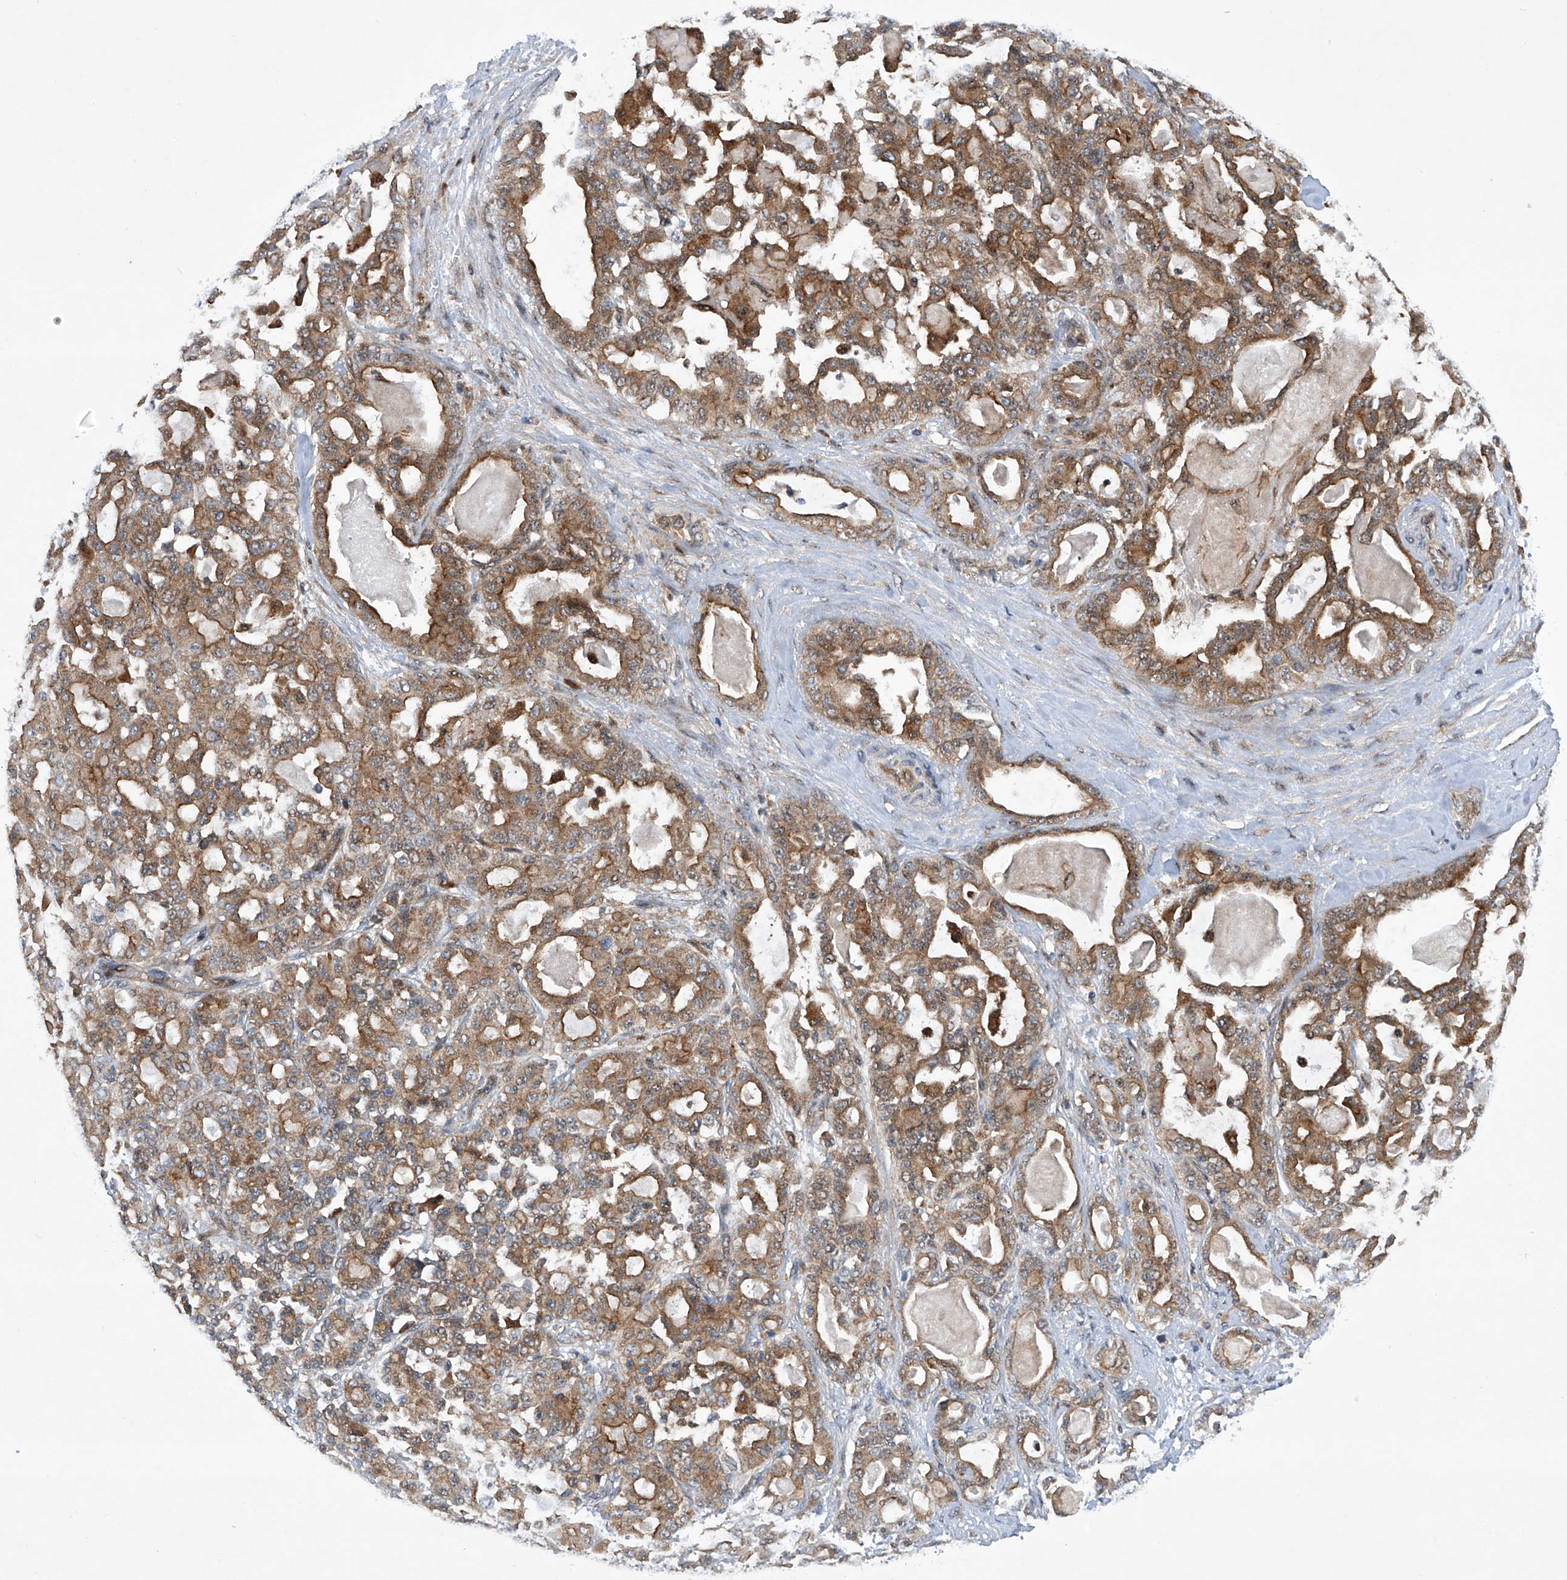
{"staining": {"intensity": "moderate", "quantity": ">75%", "location": "cytoplasmic/membranous"}, "tissue": "pancreatic cancer", "cell_type": "Tumor cells", "image_type": "cancer", "snomed": [{"axis": "morphology", "description": "Adenocarcinoma, NOS"}, {"axis": "topography", "description": "Pancreas"}], "caption": "A brown stain highlights moderate cytoplasmic/membranous positivity of a protein in pancreatic cancer (adenocarcinoma) tumor cells.", "gene": "CISH", "patient": {"sex": "male", "age": 63}}